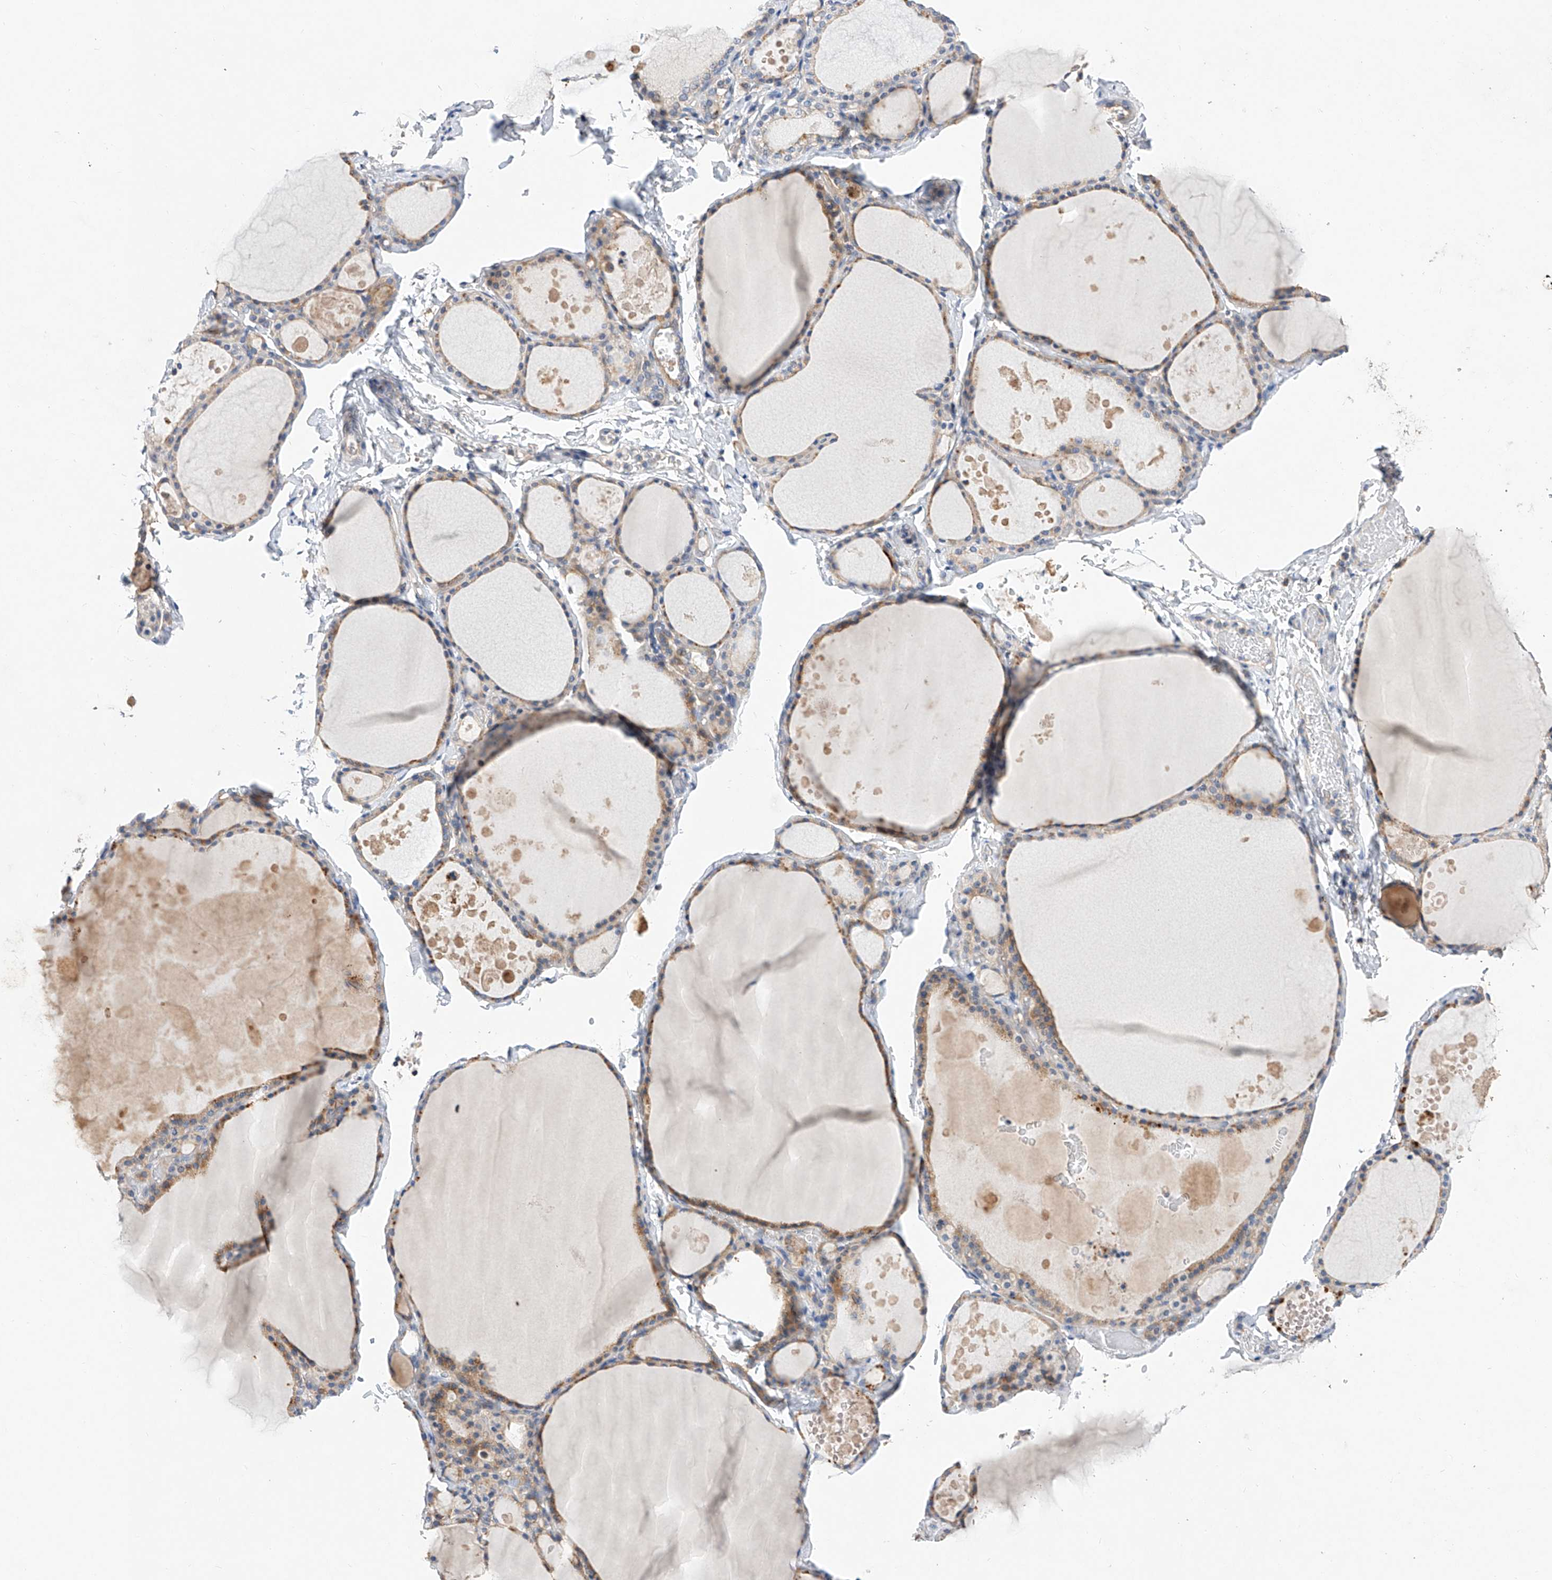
{"staining": {"intensity": "moderate", "quantity": "25%-75%", "location": "cytoplasmic/membranous"}, "tissue": "thyroid gland", "cell_type": "Glandular cells", "image_type": "normal", "snomed": [{"axis": "morphology", "description": "Normal tissue, NOS"}, {"axis": "topography", "description": "Thyroid gland"}], "caption": "Thyroid gland stained with DAB IHC exhibits medium levels of moderate cytoplasmic/membranous expression in approximately 25%-75% of glandular cells. (IHC, brightfield microscopy, high magnification).", "gene": "AMD1", "patient": {"sex": "male", "age": 56}}